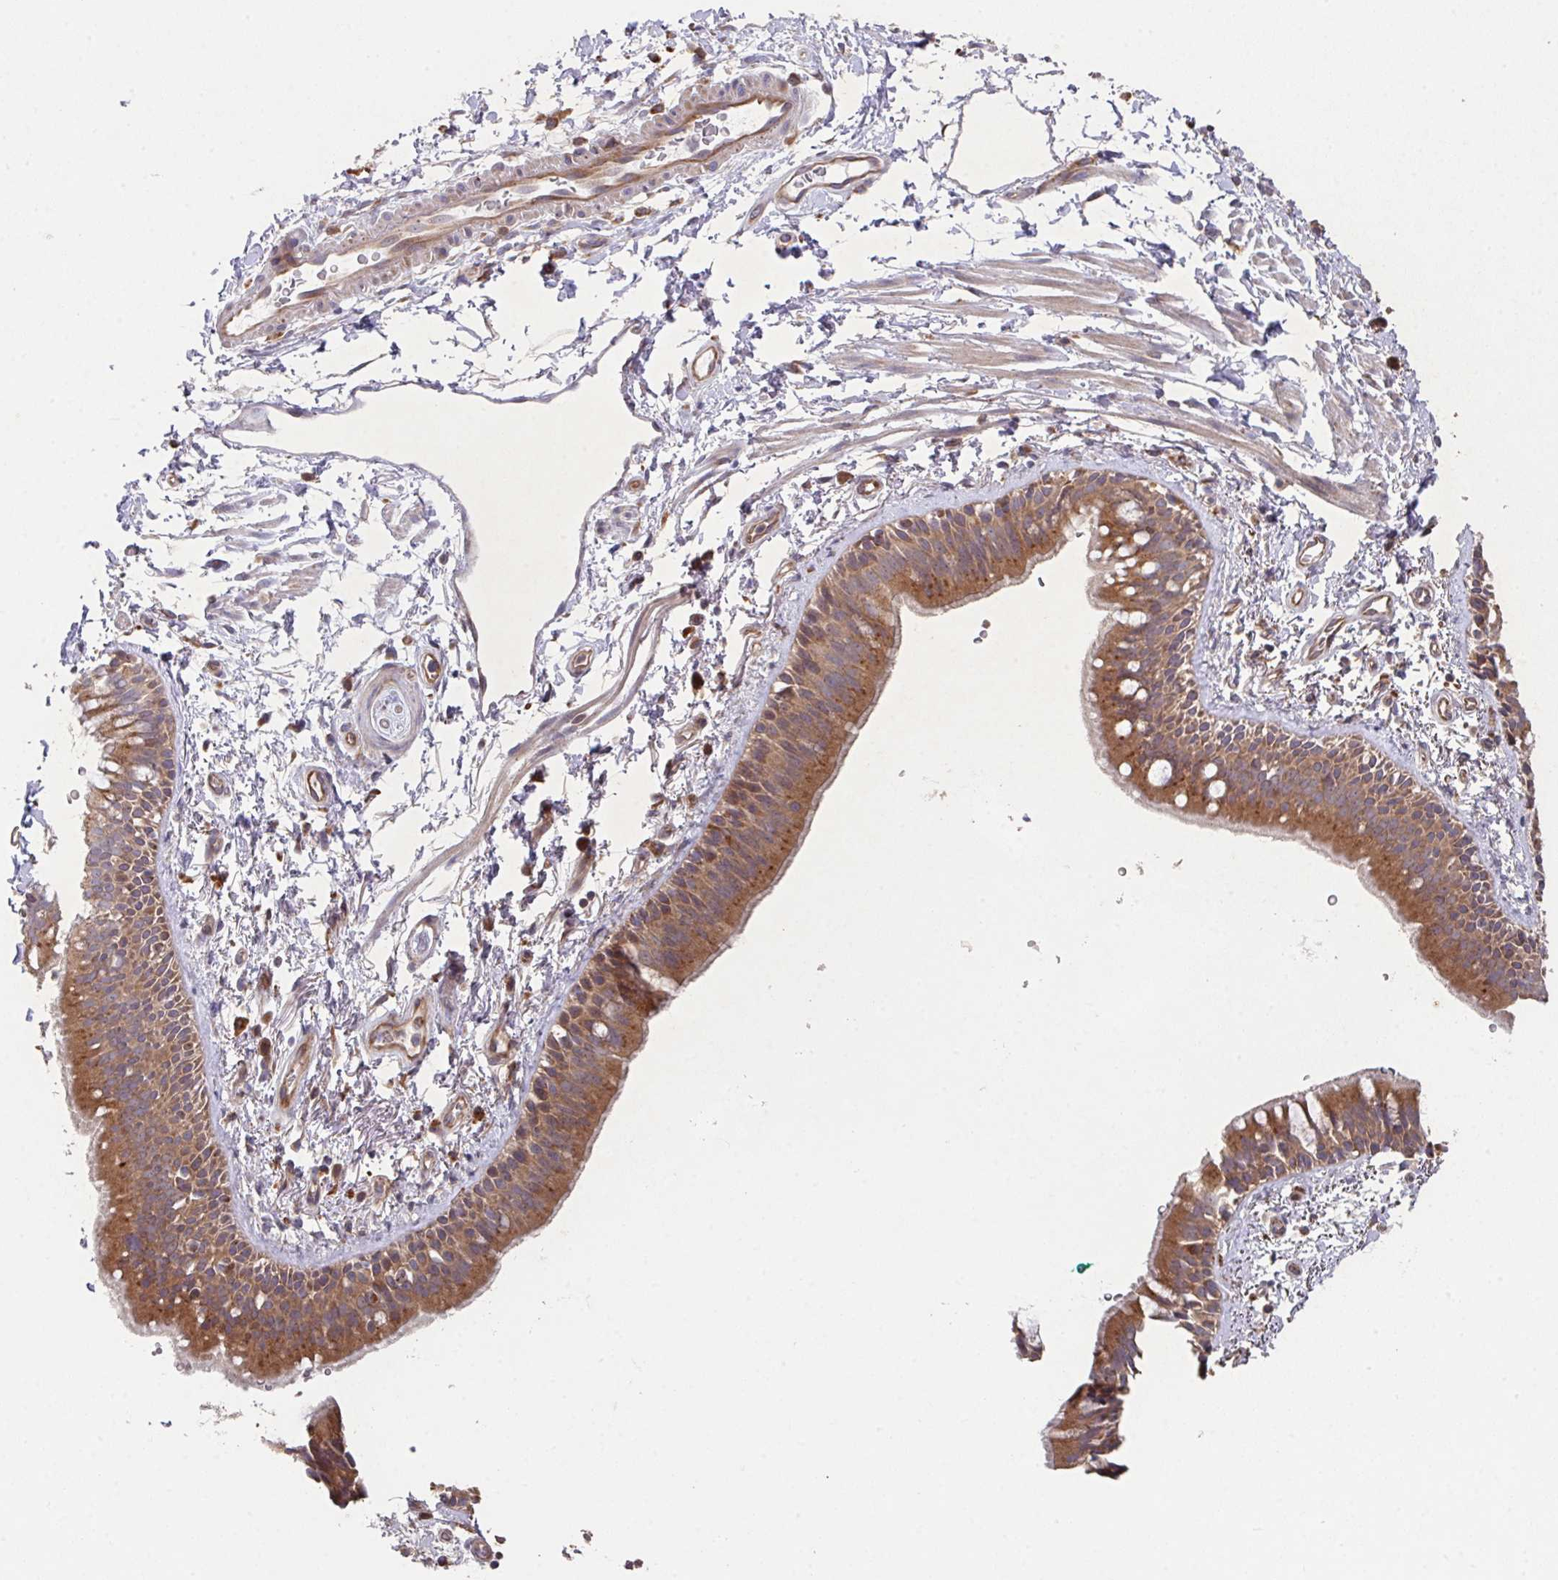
{"staining": {"intensity": "moderate", "quantity": ">75%", "location": "cytoplasmic/membranous"}, "tissue": "bronchus", "cell_type": "Respiratory epithelial cells", "image_type": "normal", "snomed": [{"axis": "morphology", "description": "Normal tissue, NOS"}, {"axis": "morphology", "description": "Squamous cell carcinoma, NOS"}, {"axis": "topography", "description": "Bronchus"}, {"axis": "topography", "description": "Lung"}], "caption": "Human bronchus stained with a brown dye reveals moderate cytoplasmic/membranous positive staining in about >75% of respiratory epithelial cells.", "gene": "TRIM14", "patient": {"sex": "female", "age": 70}}